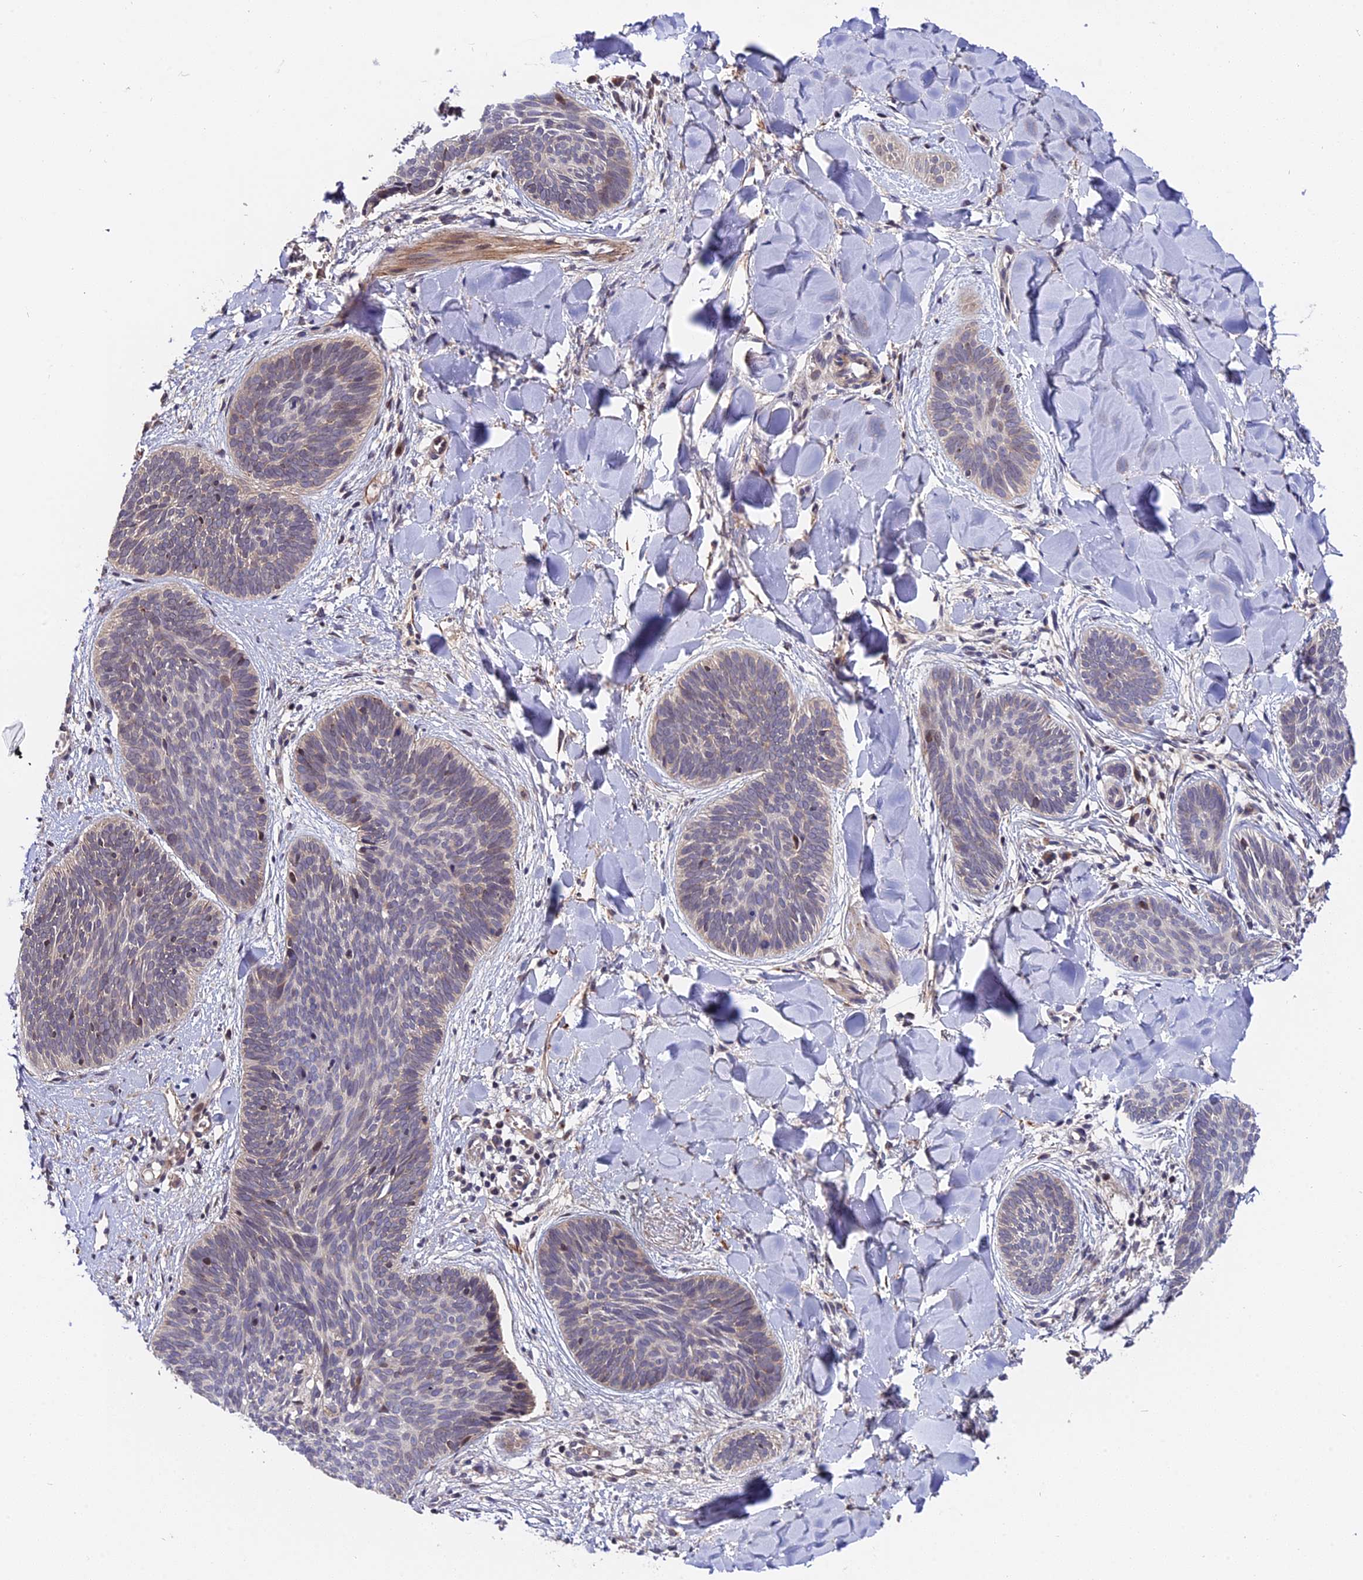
{"staining": {"intensity": "negative", "quantity": "none", "location": "none"}, "tissue": "skin cancer", "cell_type": "Tumor cells", "image_type": "cancer", "snomed": [{"axis": "morphology", "description": "Basal cell carcinoma"}, {"axis": "topography", "description": "Skin"}], "caption": "Histopathology image shows no significant protein expression in tumor cells of skin cancer (basal cell carcinoma). The staining is performed using DAB (3,3'-diaminobenzidine) brown chromogen with nuclei counter-stained in using hematoxylin.", "gene": "TRMT1", "patient": {"sex": "female", "age": 81}}